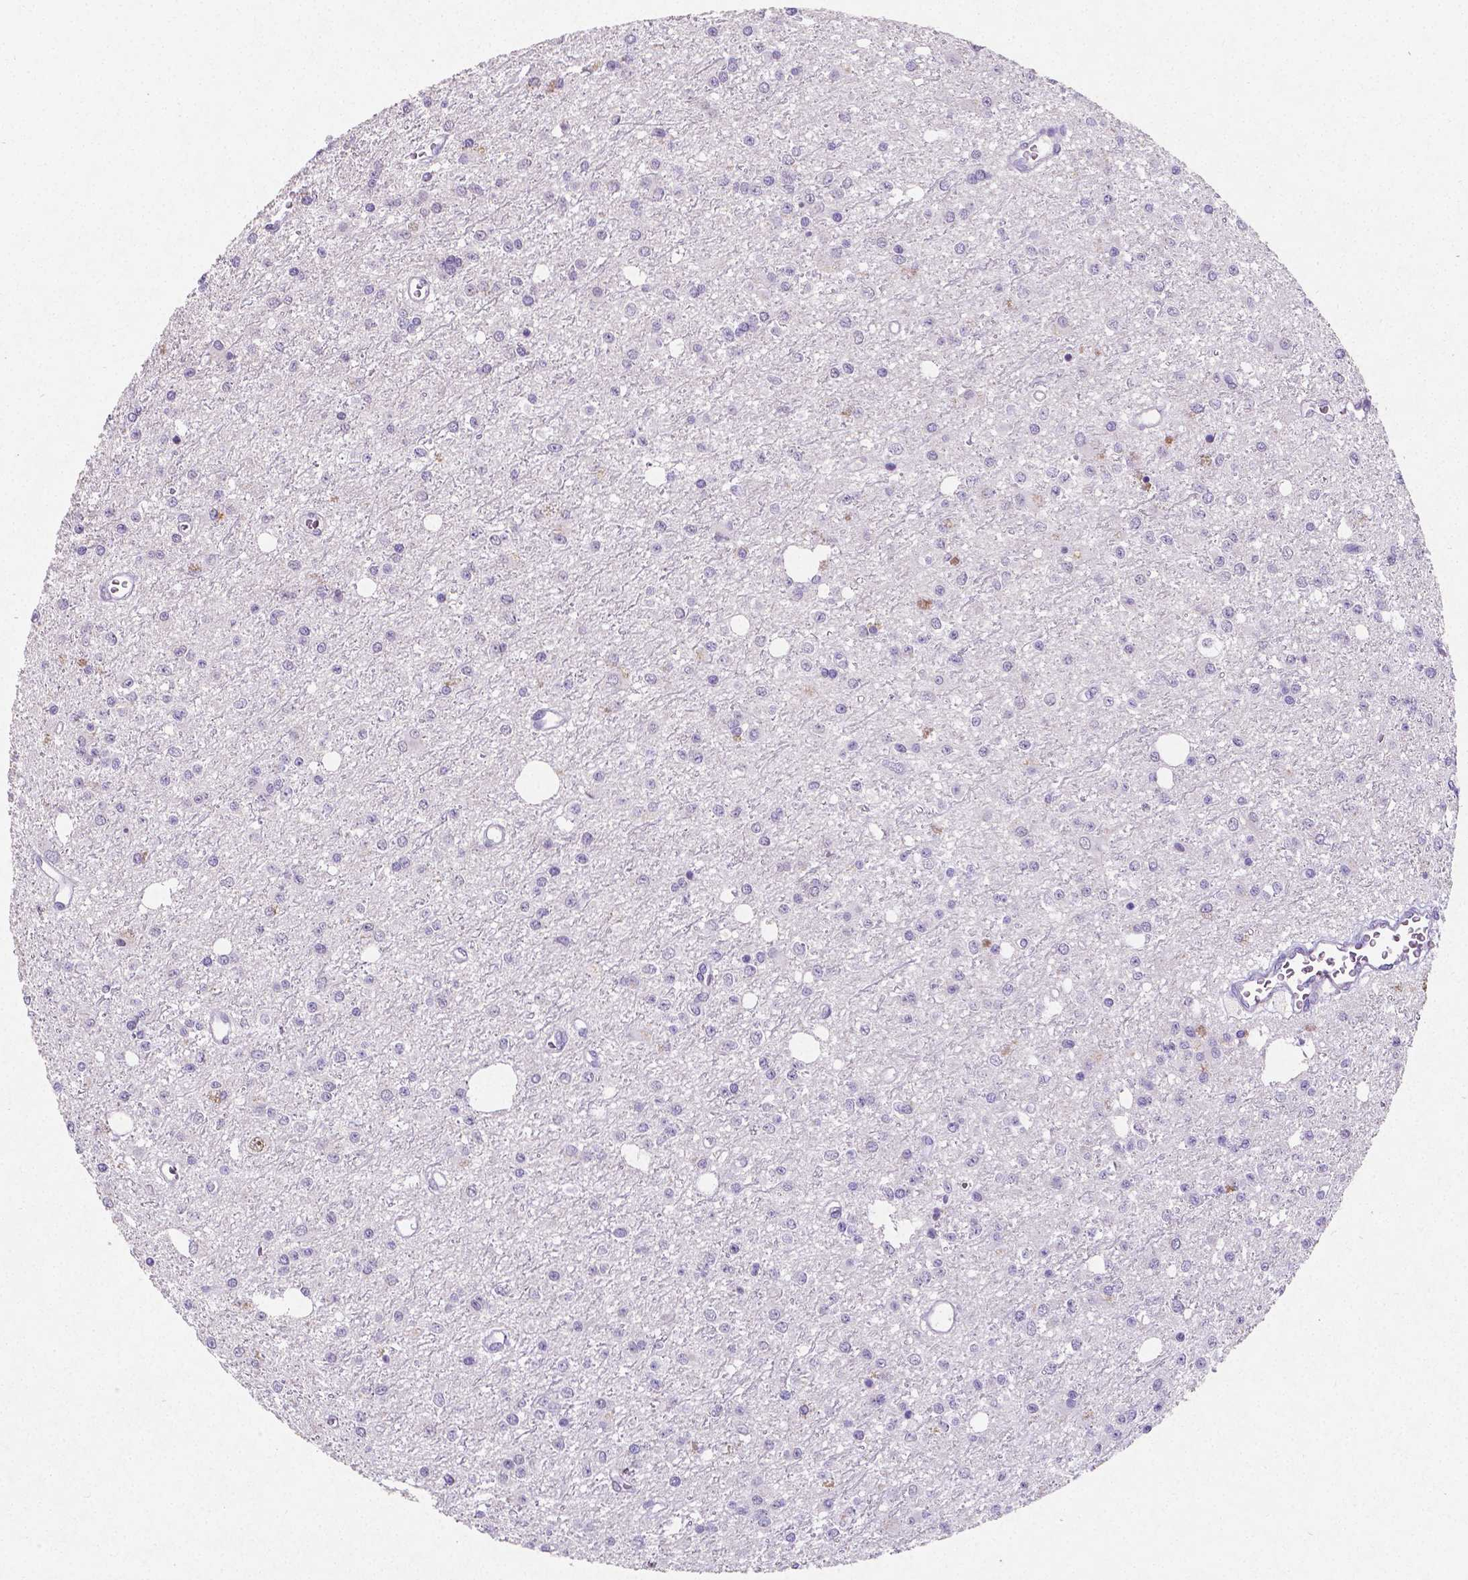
{"staining": {"intensity": "negative", "quantity": "none", "location": "none"}, "tissue": "glioma", "cell_type": "Tumor cells", "image_type": "cancer", "snomed": [{"axis": "morphology", "description": "Glioma, malignant, Low grade"}, {"axis": "topography", "description": "Brain"}], "caption": "This is an IHC micrograph of human glioma. There is no expression in tumor cells.", "gene": "SATB2", "patient": {"sex": "female", "age": 45}}